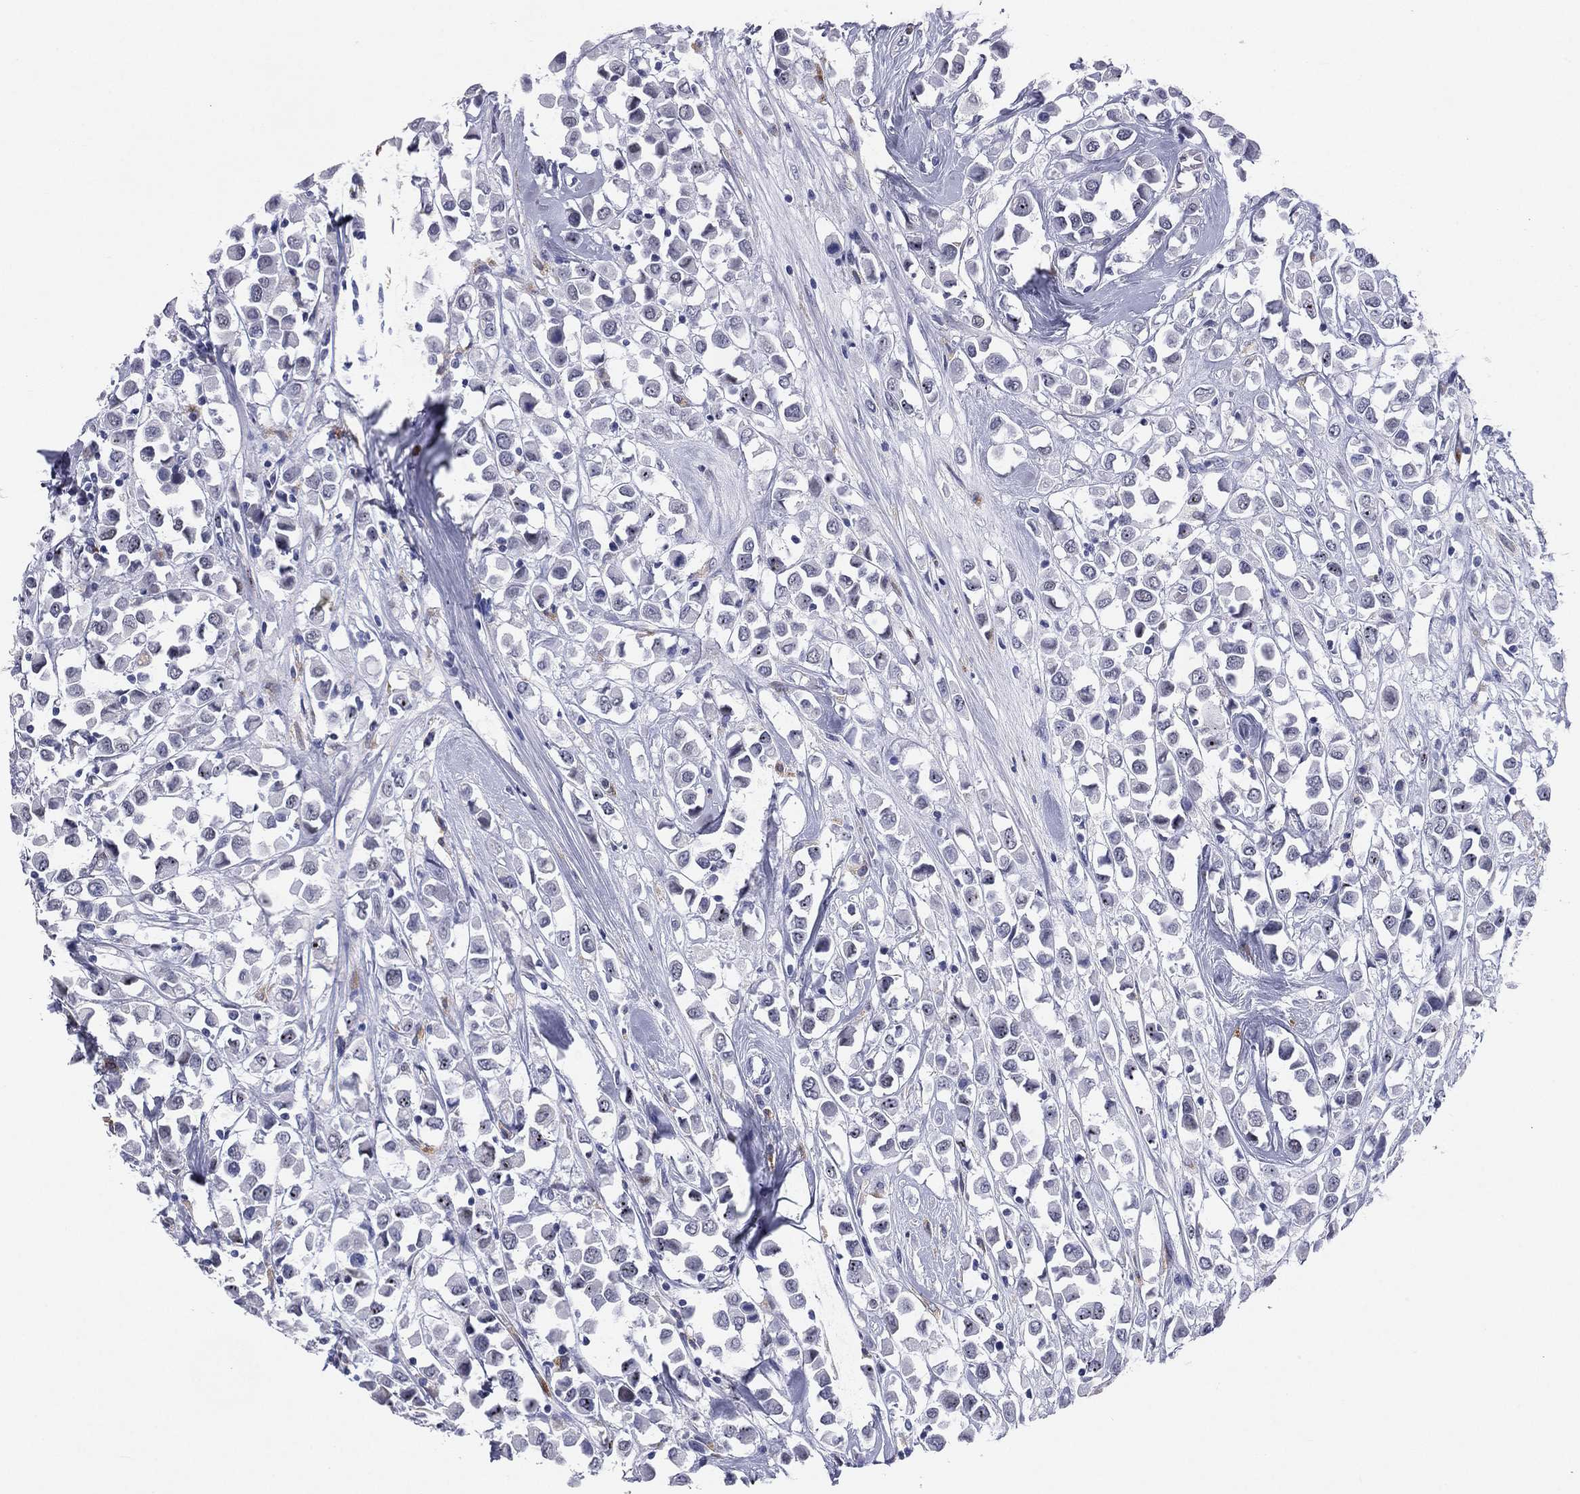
{"staining": {"intensity": "negative", "quantity": "none", "location": "none"}, "tissue": "breast cancer", "cell_type": "Tumor cells", "image_type": "cancer", "snomed": [{"axis": "morphology", "description": "Duct carcinoma"}, {"axis": "topography", "description": "Breast"}], "caption": "High power microscopy histopathology image of an immunohistochemistry histopathology image of breast infiltrating ductal carcinoma, revealing no significant expression in tumor cells.", "gene": "HLA-DOA", "patient": {"sex": "female", "age": 61}}